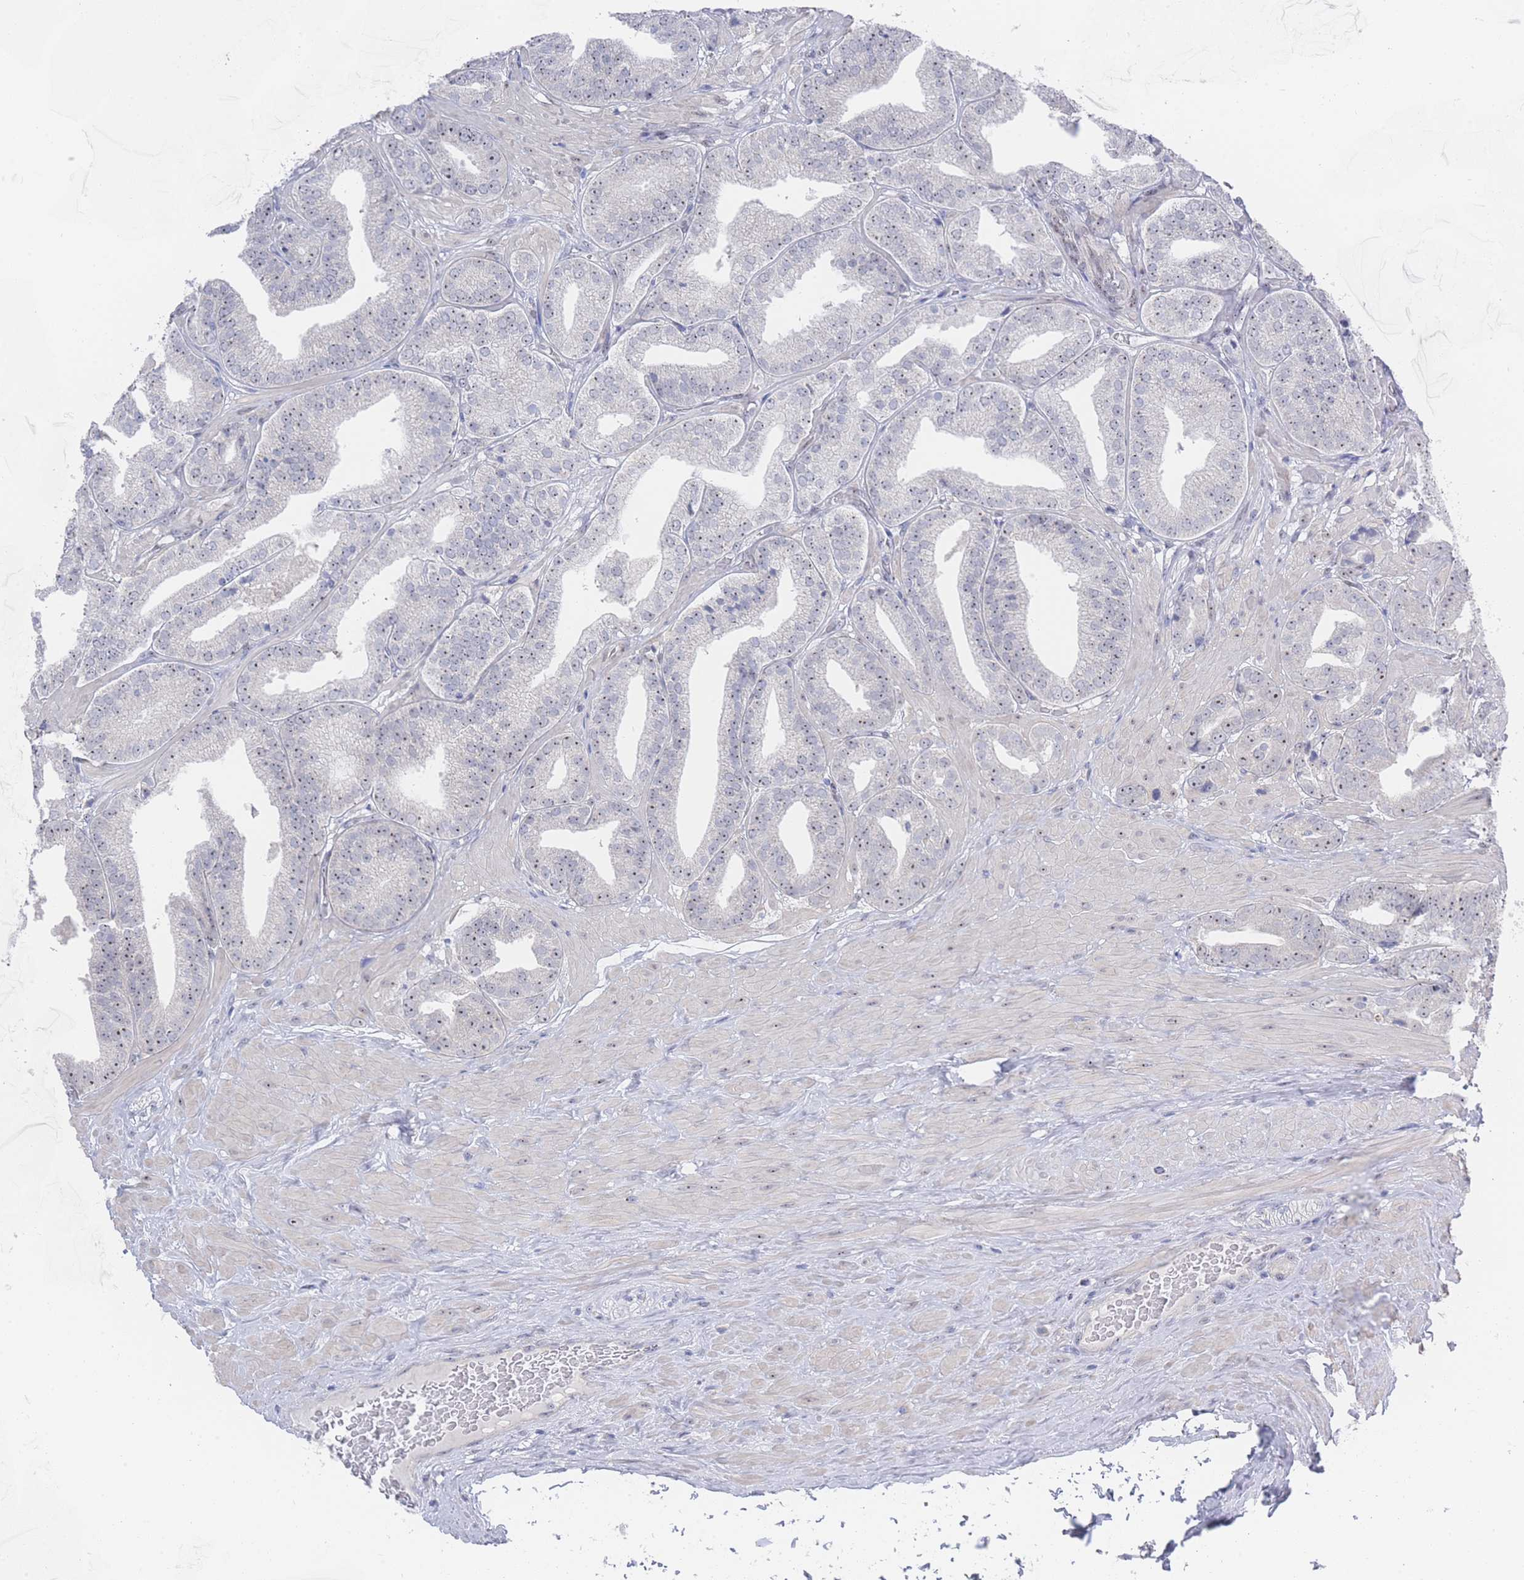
{"staining": {"intensity": "weak", "quantity": "<25%", "location": "nuclear"}, "tissue": "prostate cancer", "cell_type": "Tumor cells", "image_type": "cancer", "snomed": [{"axis": "morphology", "description": "Adenocarcinoma, High grade"}, {"axis": "topography", "description": "Prostate"}], "caption": "A histopathology image of adenocarcinoma (high-grade) (prostate) stained for a protein demonstrates no brown staining in tumor cells.", "gene": "ZNF142", "patient": {"sex": "male", "age": 63}}